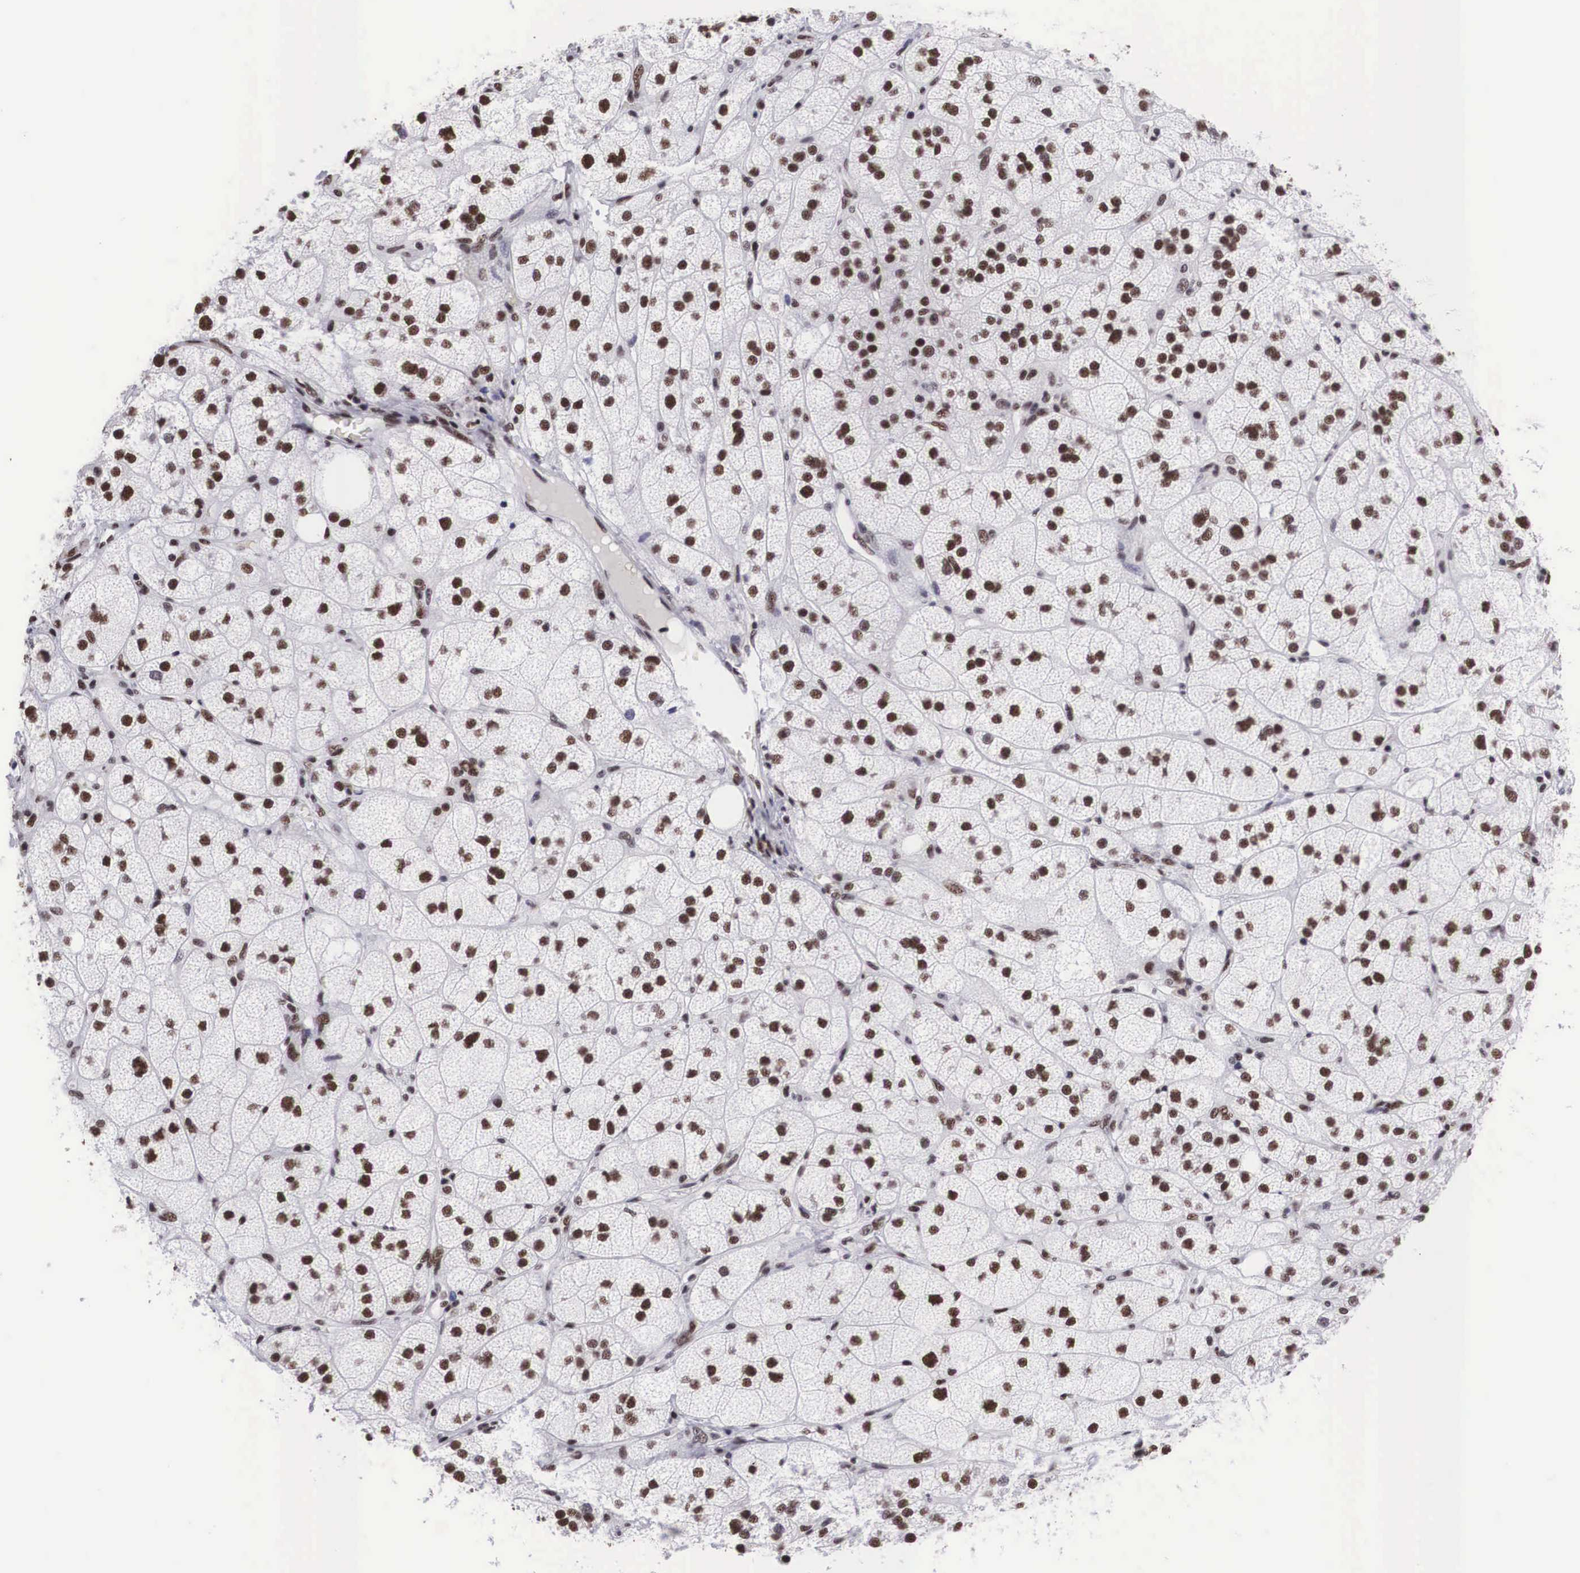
{"staining": {"intensity": "strong", "quantity": ">75%", "location": "nuclear"}, "tissue": "adrenal gland", "cell_type": "Glandular cells", "image_type": "normal", "snomed": [{"axis": "morphology", "description": "Normal tissue, NOS"}, {"axis": "topography", "description": "Adrenal gland"}], "caption": "A brown stain labels strong nuclear staining of a protein in glandular cells of benign human adrenal gland. The staining was performed using DAB (3,3'-diaminobenzidine), with brown indicating positive protein expression. Nuclei are stained blue with hematoxylin.", "gene": "SF3A1", "patient": {"sex": "female", "age": 60}}